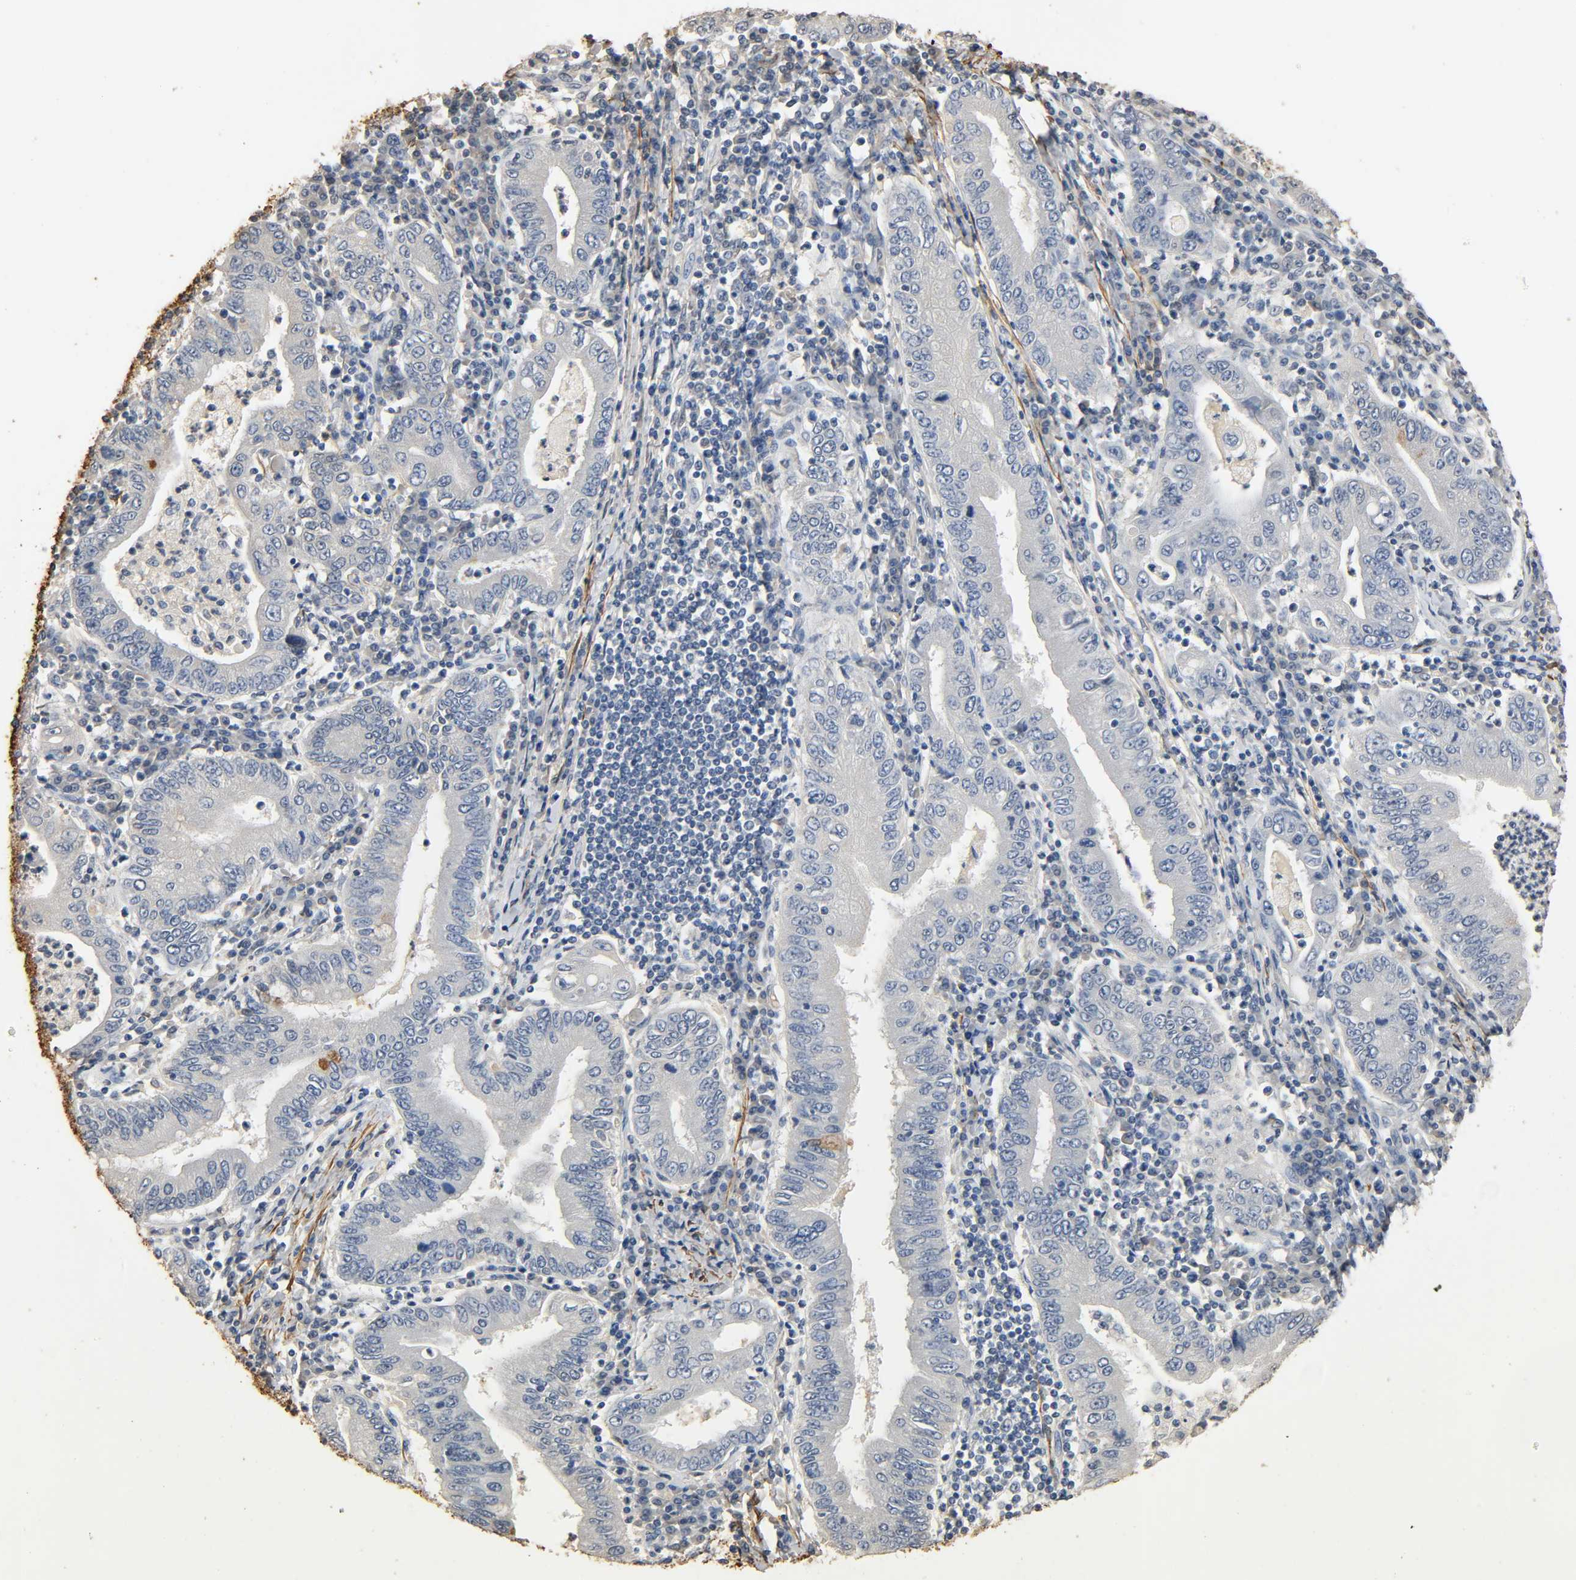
{"staining": {"intensity": "negative", "quantity": "none", "location": "none"}, "tissue": "stomach cancer", "cell_type": "Tumor cells", "image_type": "cancer", "snomed": [{"axis": "morphology", "description": "Normal tissue, NOS"}, {"axis": "morphology", "description": "Adenocarcinoma, NOS"}, {"axis": "topography", "description": "Esophagus"}, {"axis": "topography", "description": "Stomach, upper"}, {"axis": "topography", "description": "Peripheral nerve tissue"}], "caption": "Tumor cells show no significant positivity in stomach adenocarcinoma.", "gene": "GSTA3", "patient": {"sex": "male", "age": 62}}